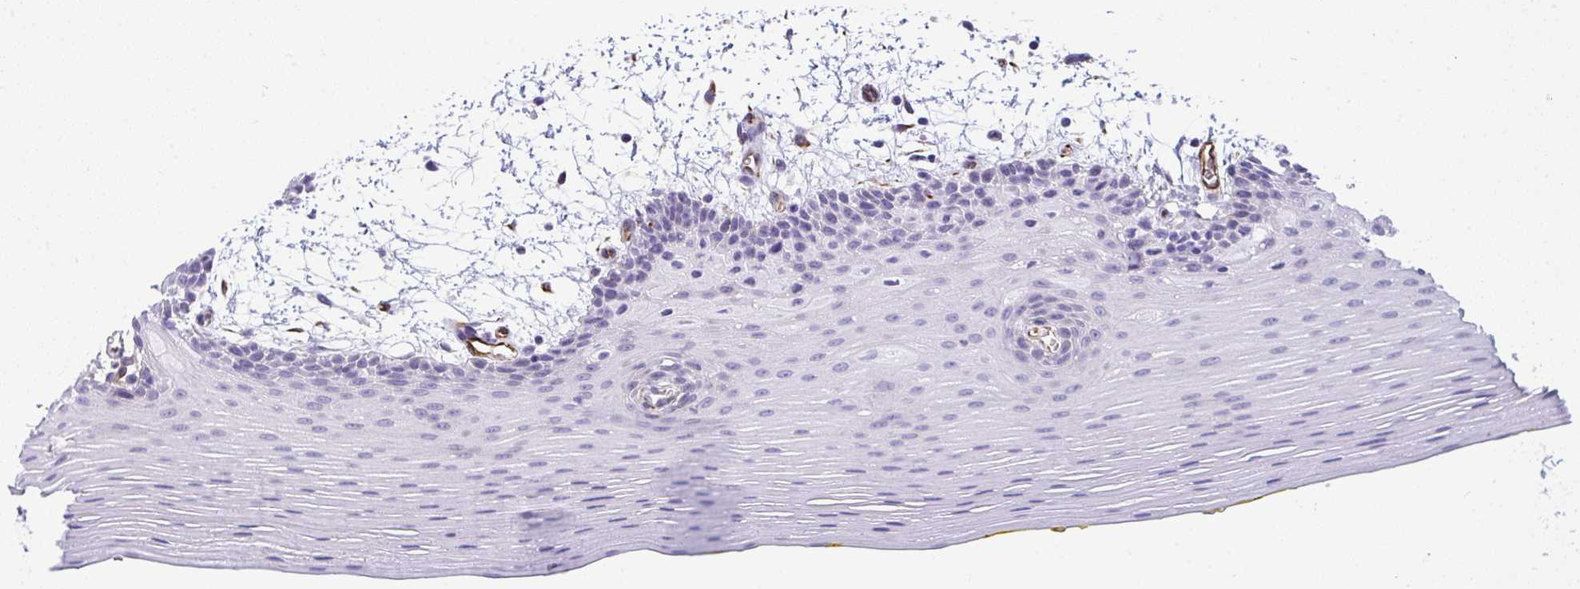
{"staining": {"intensity": "negative", "quantity": "none", "location": "none"}, "tissue": "oral mucosa", "cell_type": "Squamous epithelial cells", "image_type": "normal", "snomed": [{"axis": "morphology", "description": "Normal tissue, NOS"}, {"axis": "topography", "description": "Oral tissue"}], "caption": "Immunohistochemistry of benign oral mucosa reveals no staining in squamous epithelial cells.", "gene": "SLC35B1", "patient": {"sex": "female", "age": 81}}